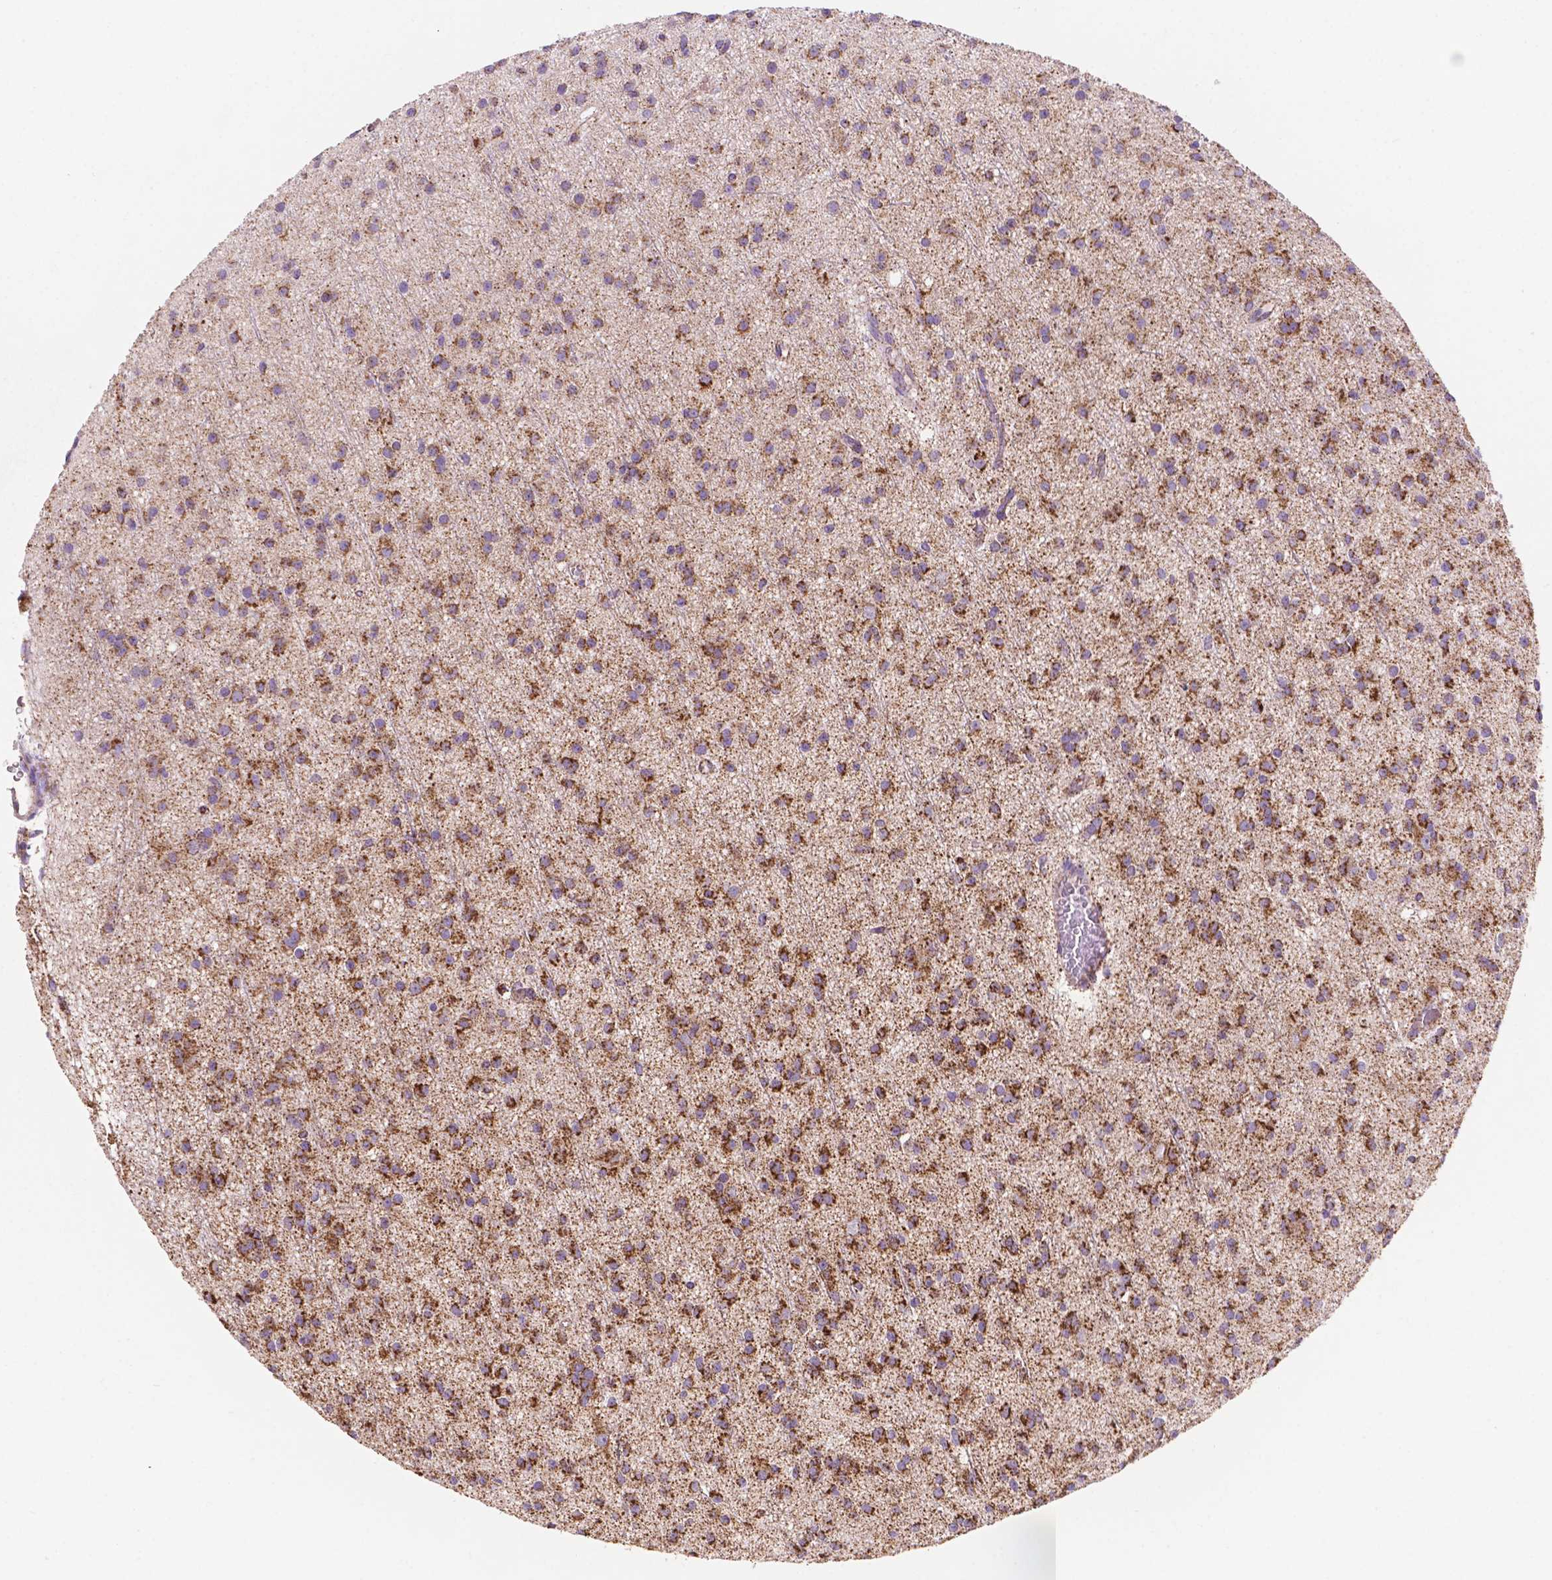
{"staining": {"intensity": "strong", "quantity": "25%-75%", "location": "cytoplasmic/membranous"}, "tissue": "glioma", "cell_type": "Tumor cells", "image_type": "cancer", "snomed": [{"axis": "morphology", "description": "Glioma, malignant, Low grade"}, {"axis": "topography", "description": "Brain"}], "caption": "This is a micrograph of immunohistochemistry staining of low-grade glioma (malignant), which shows strong expression in the cytoplasmic/membranous of tumor cells.", "gene": "HSPD1", "patient": {"sex": "male", "age": 27}}